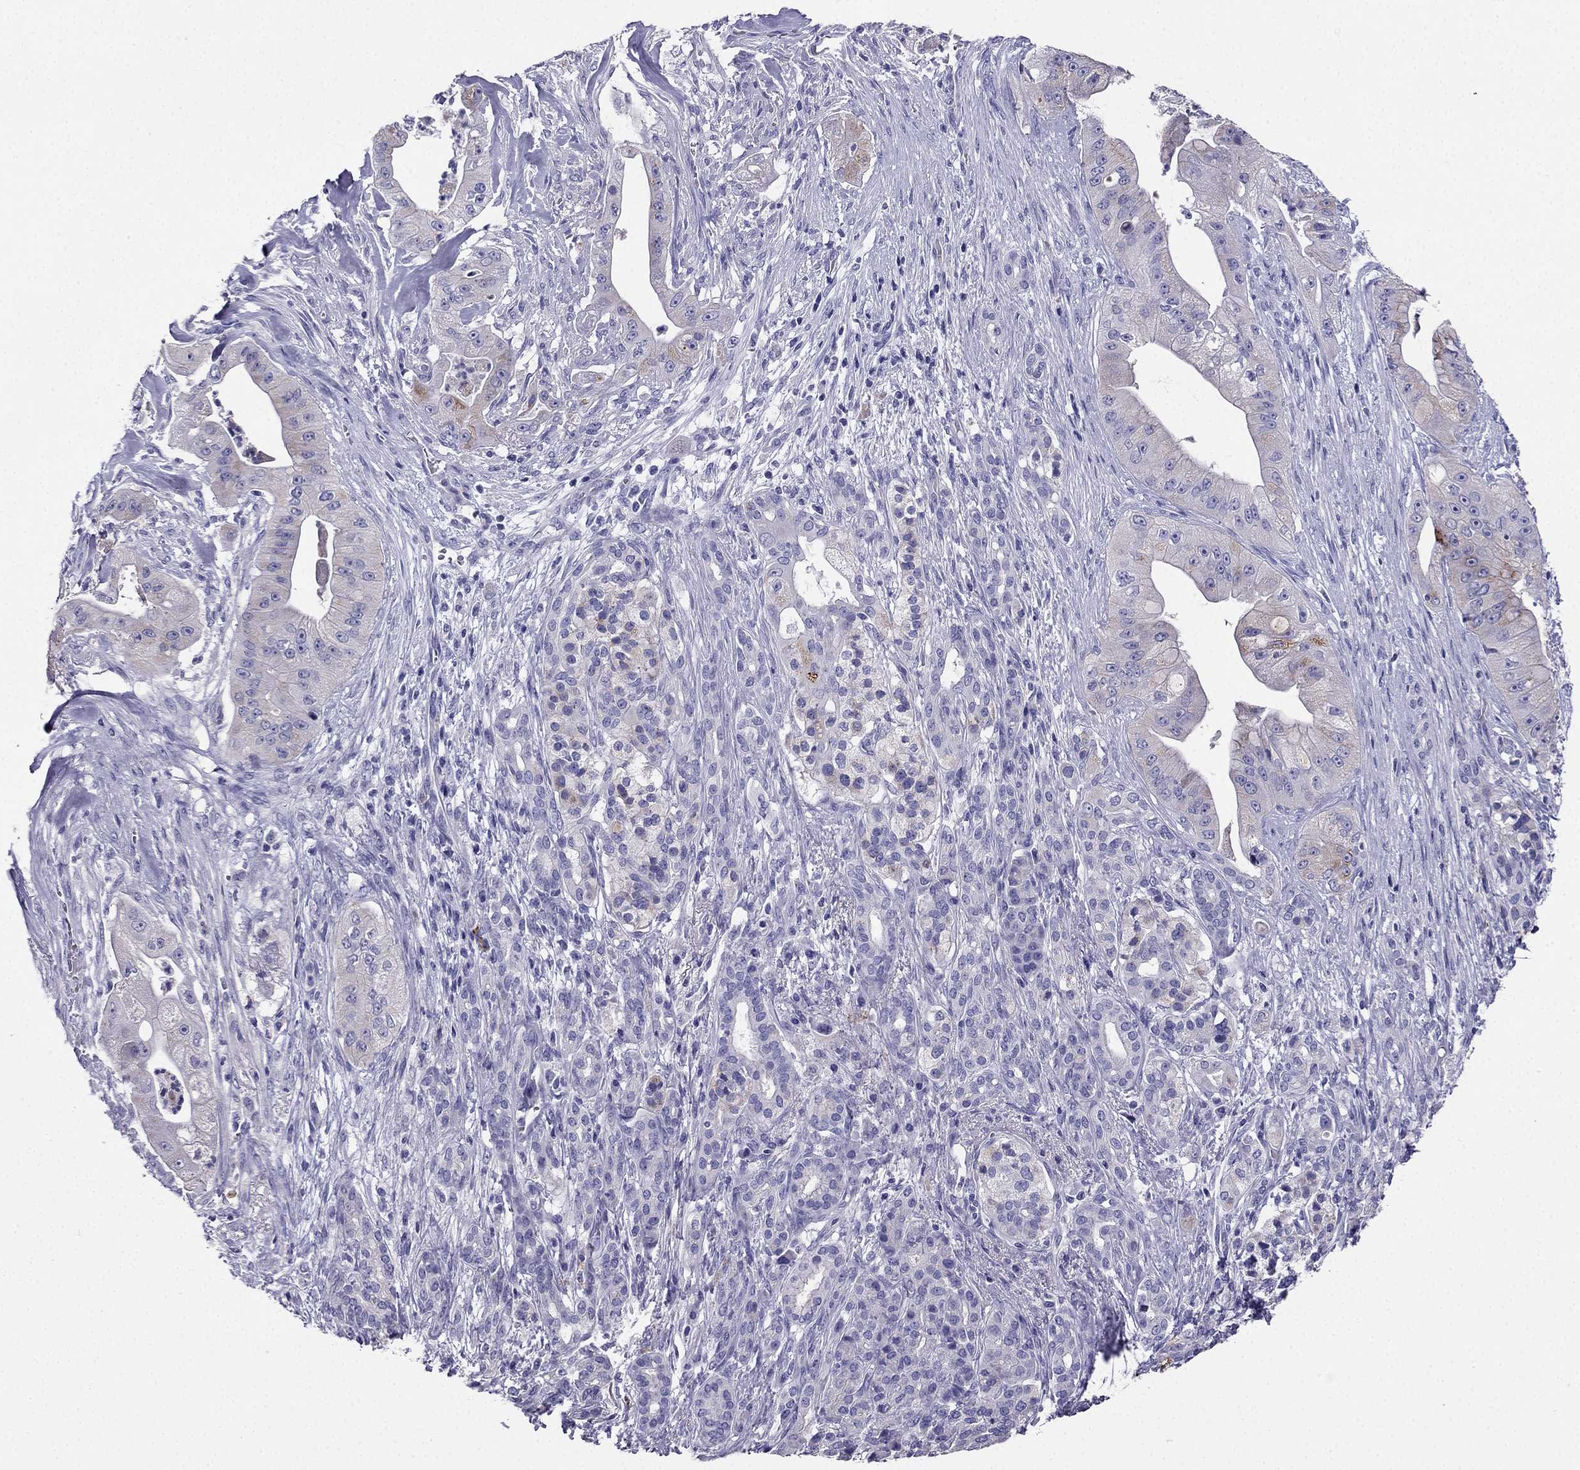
{"staining": {"intensity": "negative", "quantity": "none", "location": "none"}, "tissue": "pancreatic cancer", "cell_type": "Tumor cells", "image_type": "cancer", "snomed": [{"axis": "morphology", "description": "Normal tissue, NOS"}, {"axis": "morphology", "description": "Inflammation, NOS"}, {"axis": "morphology", "description": "Adenocarcinoma, NOS"}, {"axis": "topography", "description": "Pancreas"}], "caption": "High power microscopy micrograph of an immunohistochemistry micrograph of pancreatic cancer (adenocarcinoma), revealing no significant expression in tumor cells. (DAB immunohistochemistry (IHC), high magnification).", "gene": "PTH", "patient": {"sex": "male", "age": 57}}